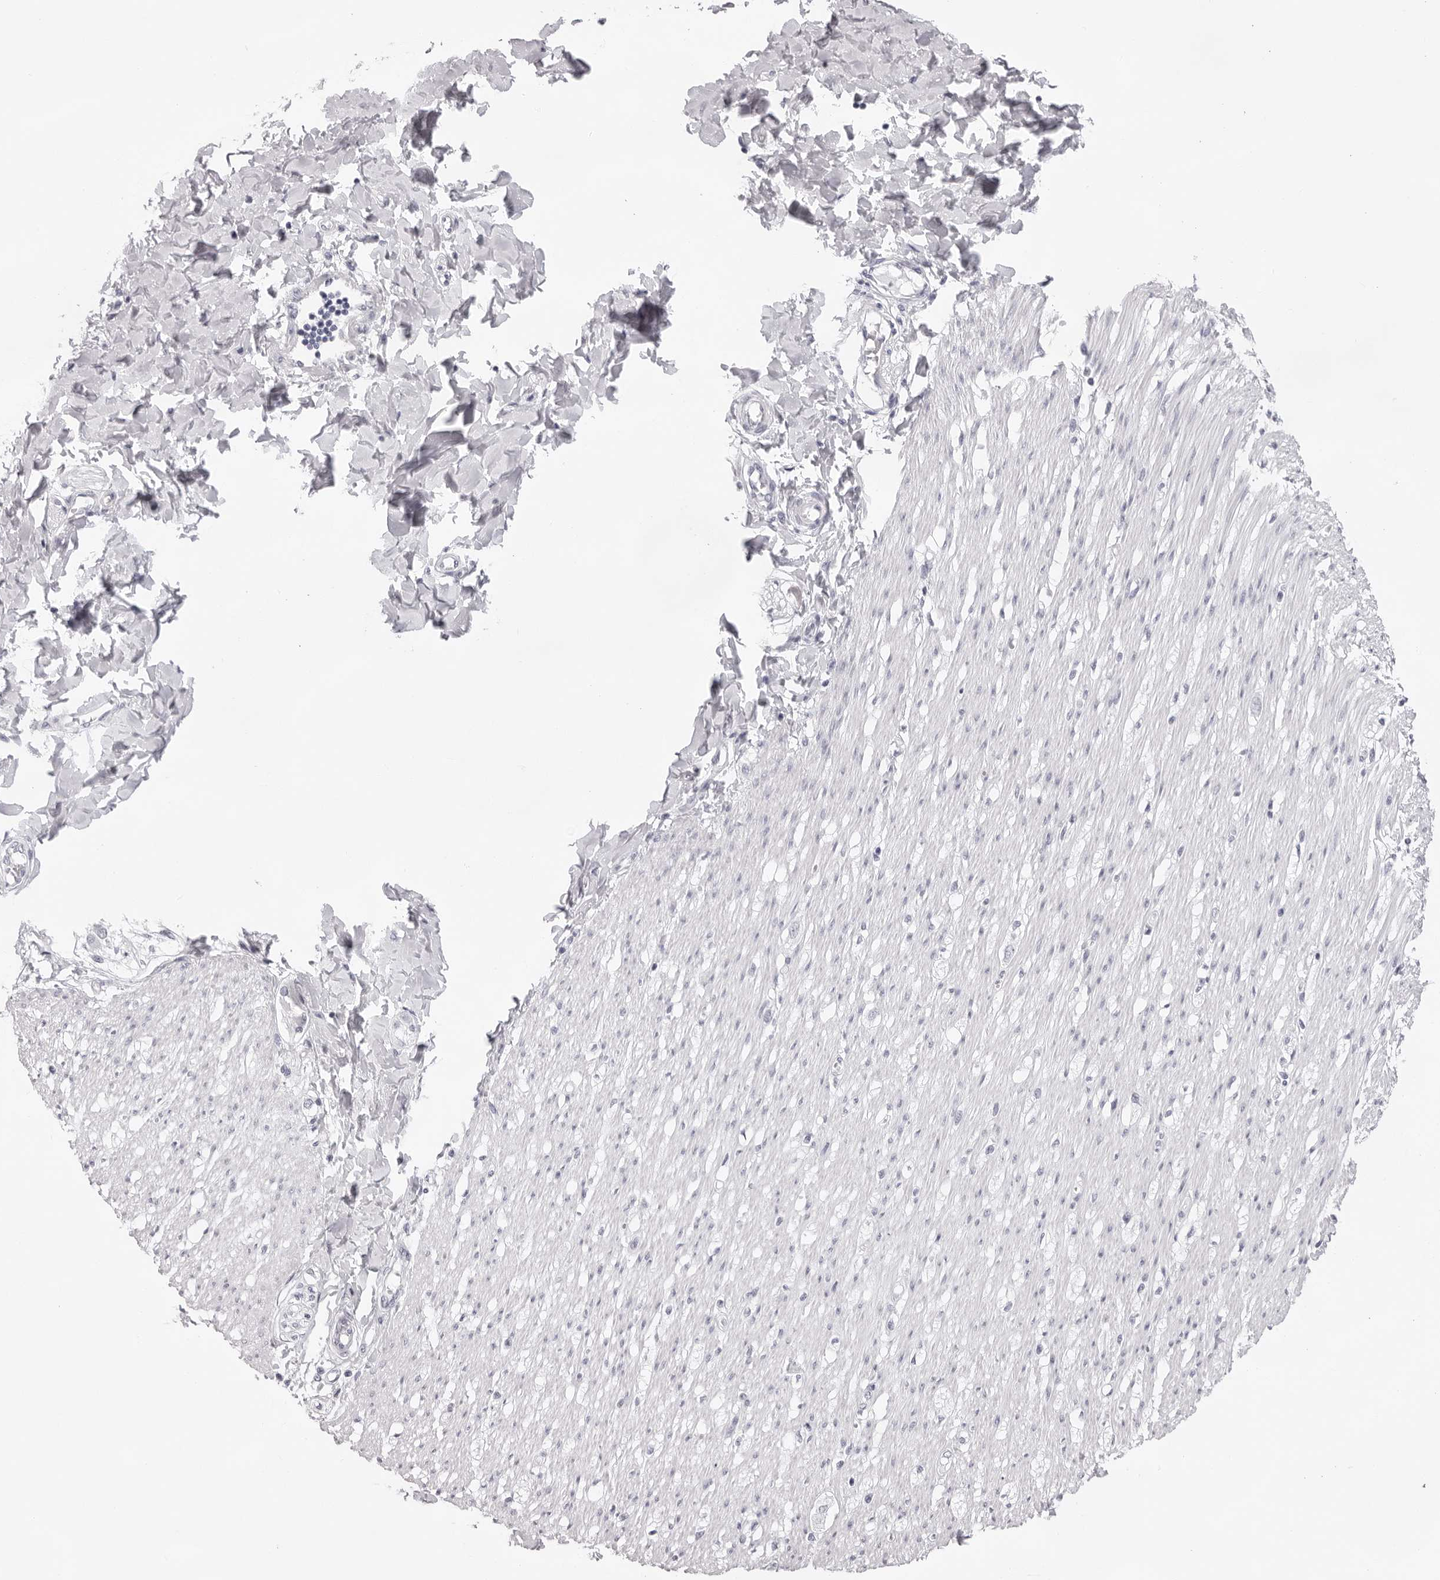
{"staining": {"intensity": "negative", "quantity": "none", "location": "none"}, "tissue": "smooth muscle", "cell_type": "Smooth muscle cells", "image_type": "normal", "snomed": [{"axis": "morphology", "description": "Normal tissue, NOS"}, {"axis": "morphology", "description": "Adenocarcinoma, NOS"}, {"axis": "topography", "description": "Colon"}, {"axis": "topography", "description": "Peripheral nerve tissue"}], "caption": "An immunohistochemistry photomicrograph of unremarkable smooth muscle is shown. There is no staining in smooth muscle cells of smooth muscle.", "gene": "SMIM2", "patient": {"sex": "male", "age": 14}}